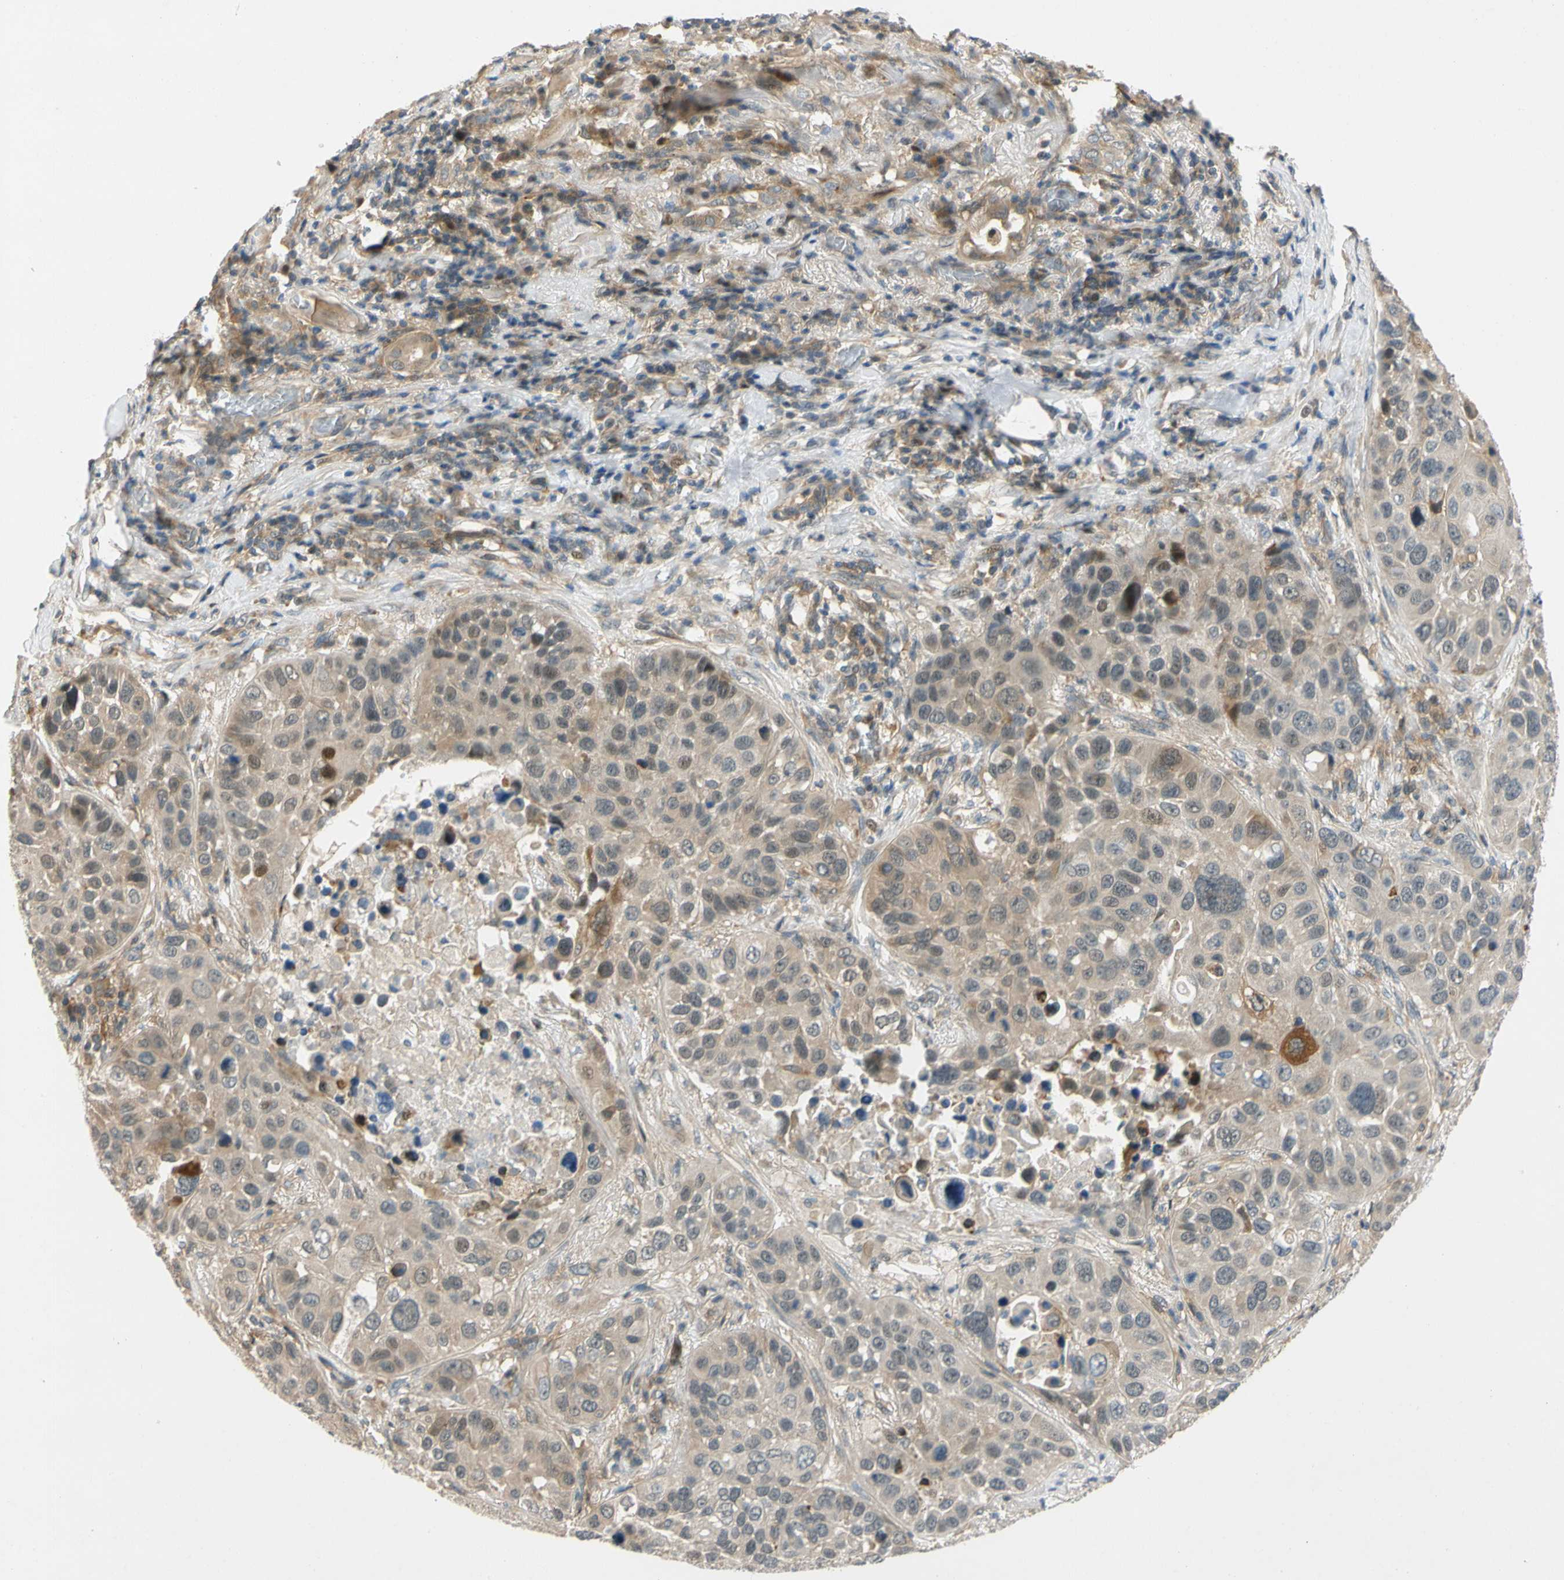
{"staining": {"intensity": "weak", "quantity": "25%-75%", "location": "cytoplasmic/membranous,nuclear"}, "tissue": "lung cancer", "cell_type": "Tumor cells", "image_type": "cancer", "snomed": [{"axis": "morphology", "description": "Squamous cell carcinoma, NOS"}, {"axis": "topography", "description": "Lung"}], "caption": "Lung cancer (squamous cell carcinoma) stained for a protein (brown) demonstrates weak cytoplasmic/membranous and nuclear positive expression in about 25%-75% of tumor cells.", "gene": "GATD1", "patient": {"sex": "male", "age": 57}}